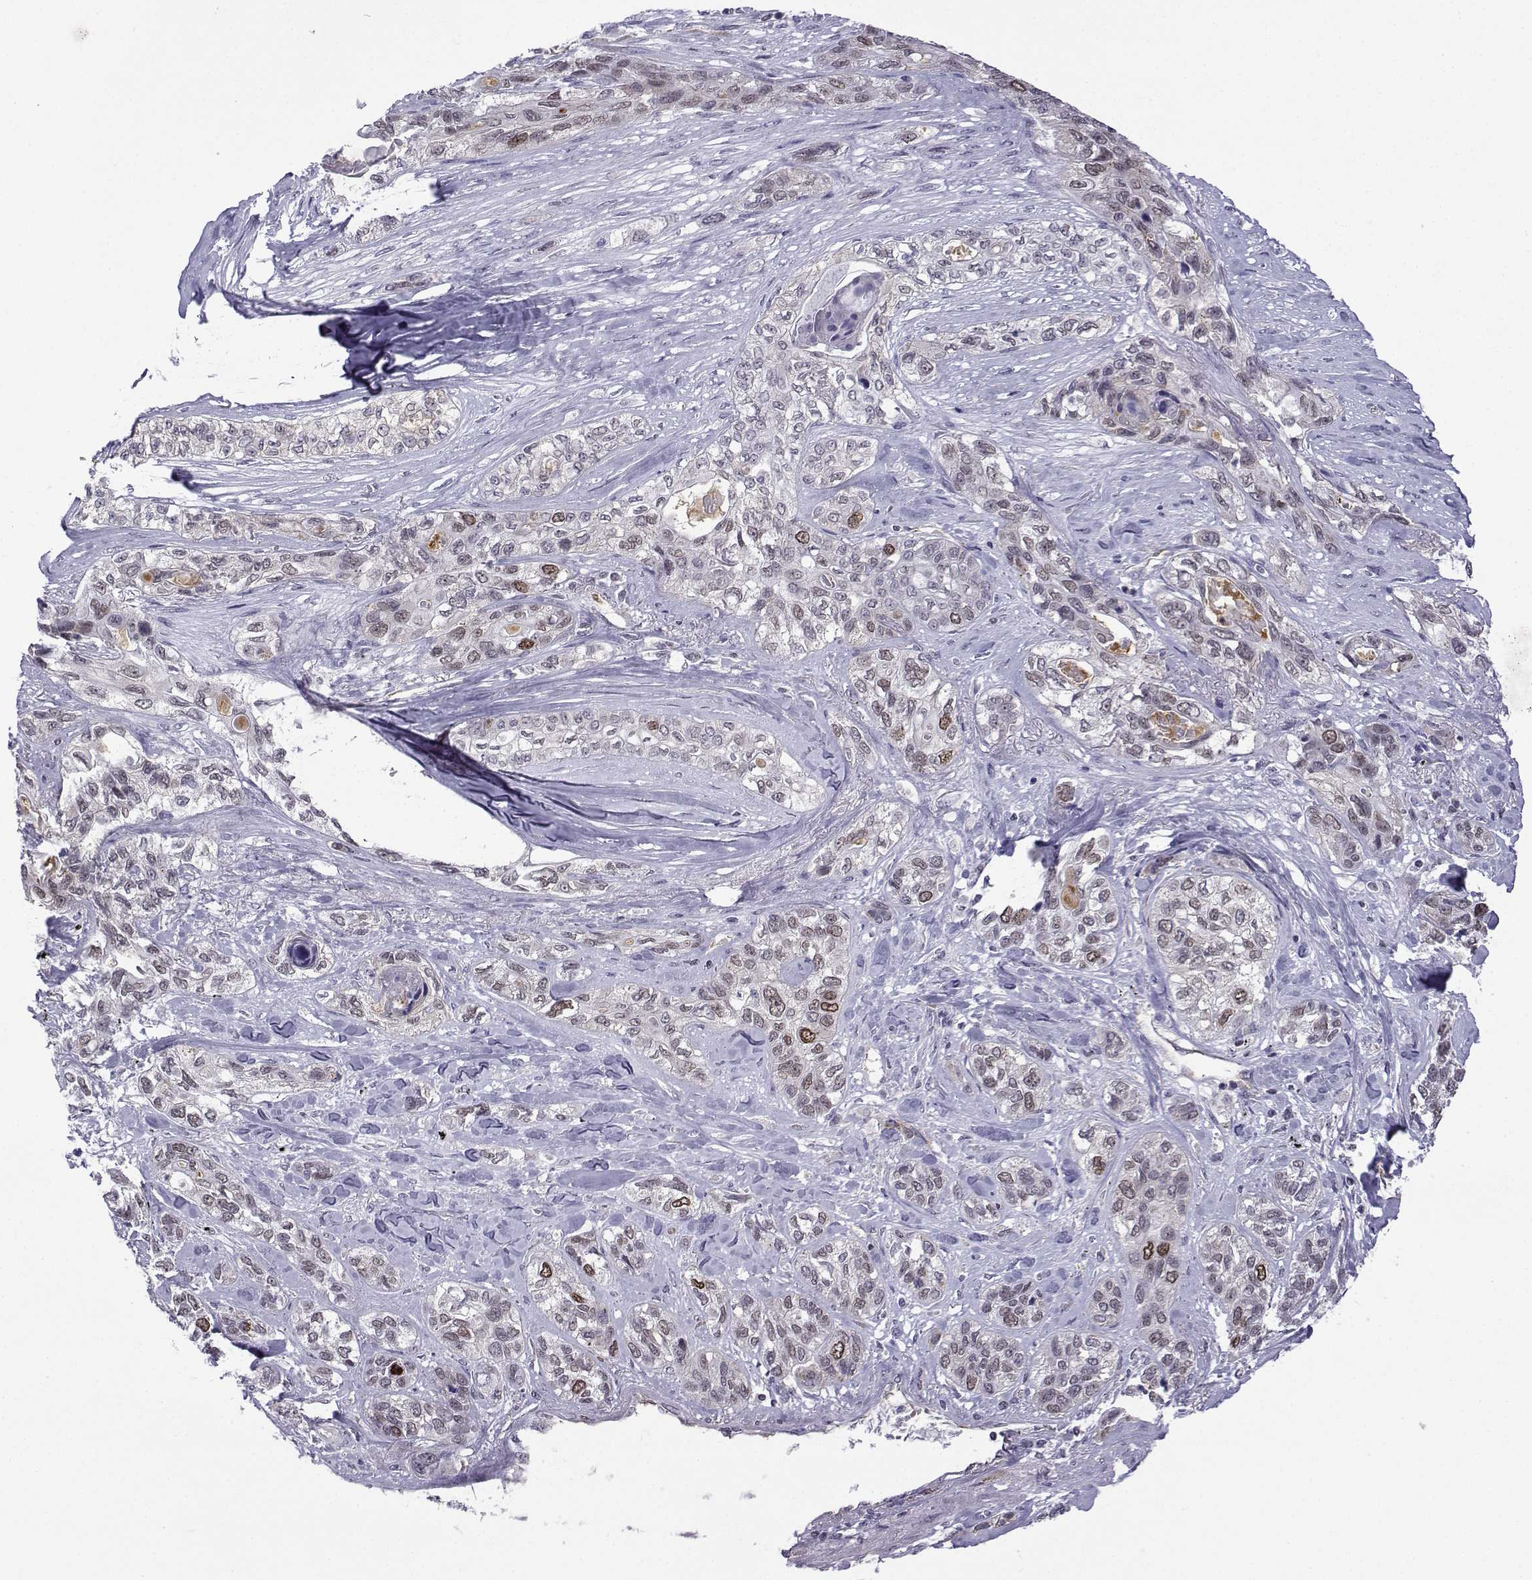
{"staining": {"intensity": "moderate", "quantity": "<25%", "location": "cytoplasmic/membranous,nuclear"}, "tissue": "lung cancer", "cell_type": "Tumor cells", "image_type": "cancer", "snomed": [{"axis": "morphology", "description": "Squamous cell carcinoma, NOS"}, {"axis": "topography", "description": "Lung"}], "caption": "DAB (3,3'-diaminobenzidine) immunohistochemical staining of human lung squamous cell carcinoma exhibits moderate cytoplasmic/membranous and nuclear protein expression in about <25% of tumor cells. The protein is stained brown, and the nuclei are stained in blue (DAB IHC with brightfield microscopy, high magnification).", "gene": "INCENP", "patient": {"sex": "female", "age": 70}}